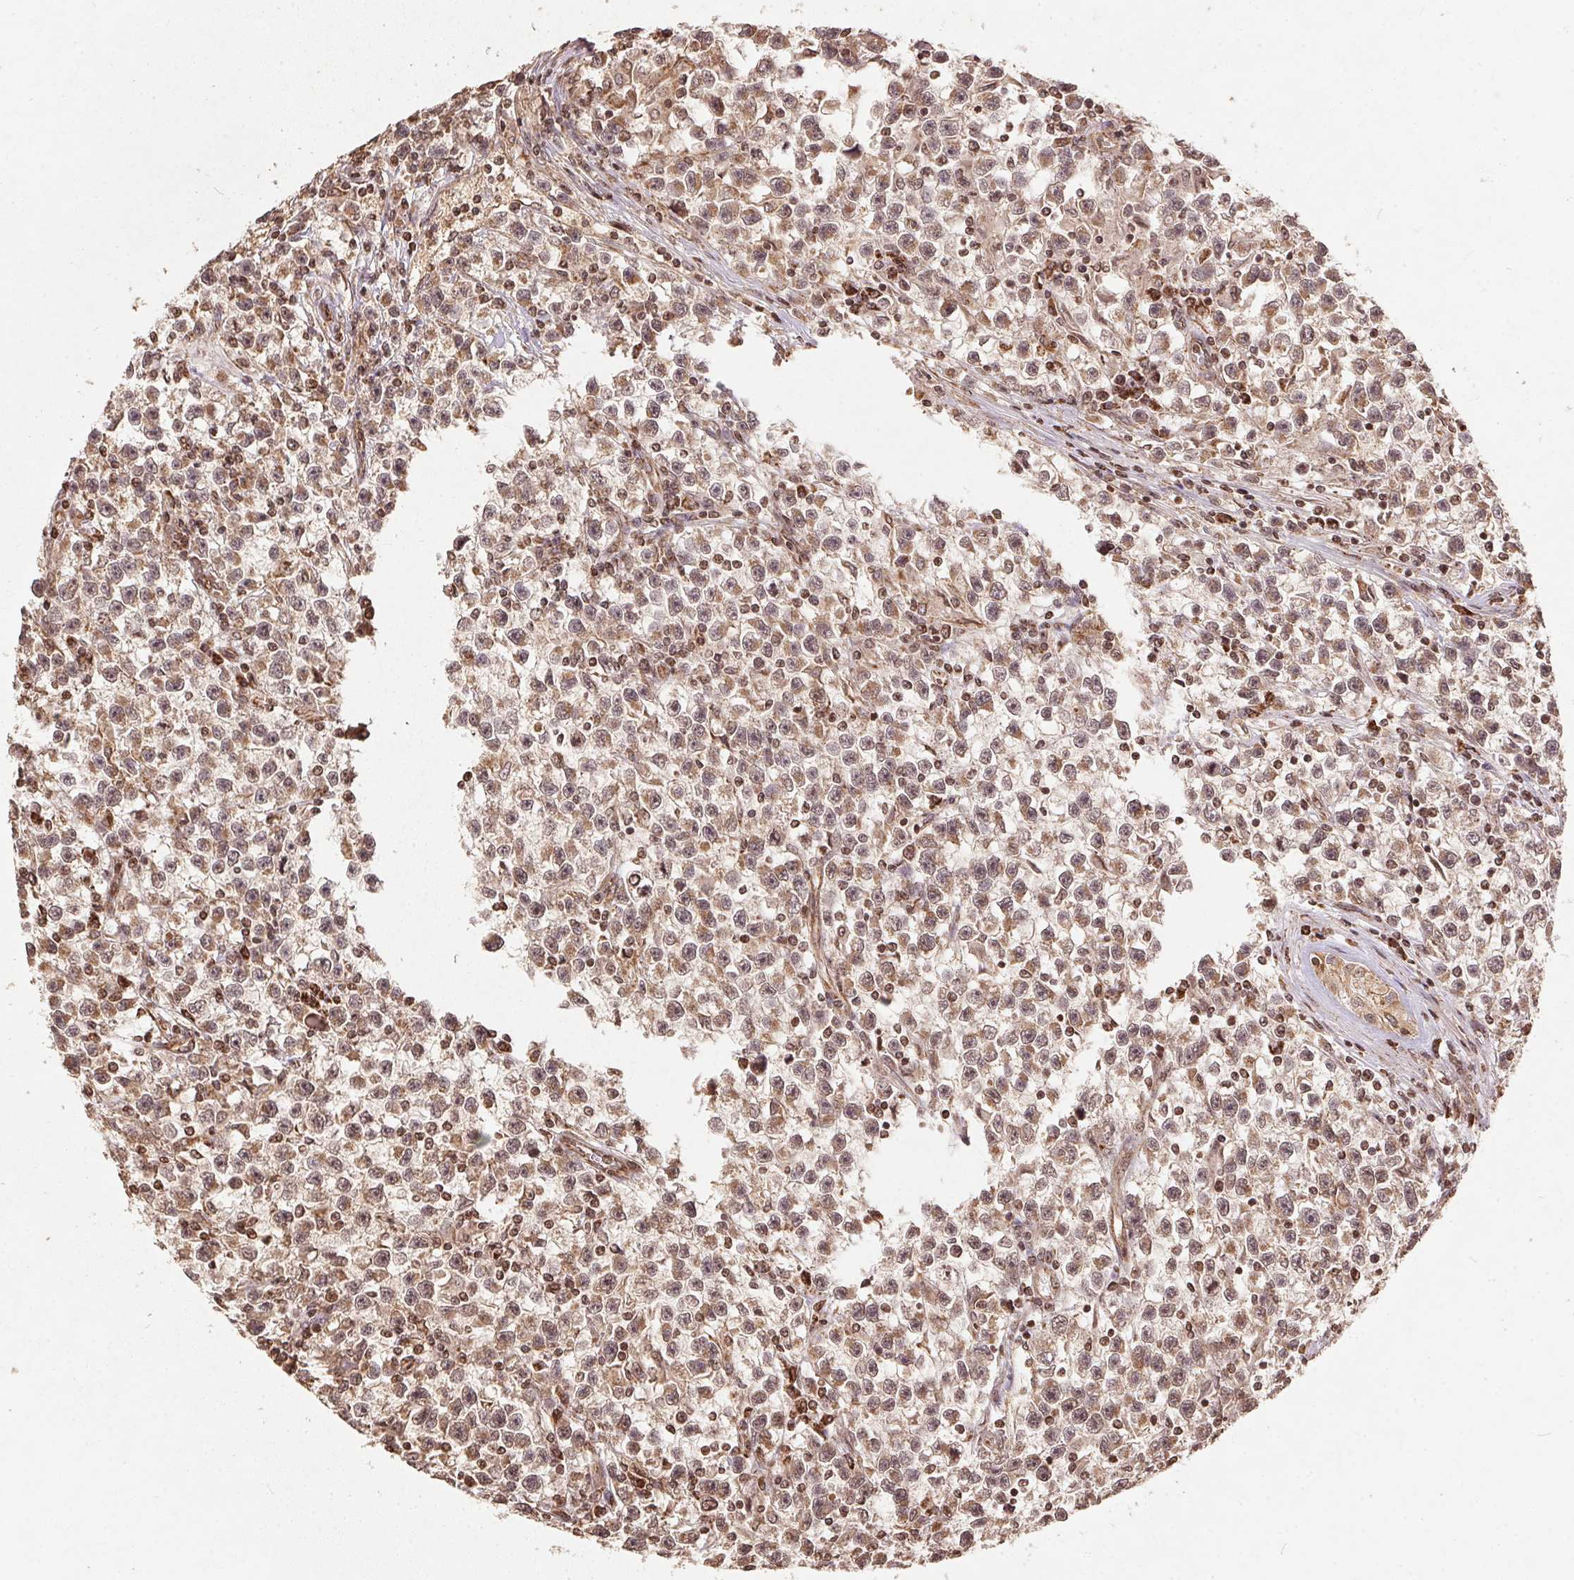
{"staining": {"intensity": "moderate", "quantity": ">75%", "location": "cytoplasmic/membranous"}, "tissue": "testis cancer", "cell_type": "Tumor cells", "image_type": "cancer", "snomed": [{"axis": "morphology", "description": "Seminoma, NOS"}, {"axis": "topography", "description": "Testis"}], "caption": "Immunohistochemical staining of testis cancer (seminoma) demonstrates medium levels of moderate cytoplasmic/membranous staining in about >75% of tumor cells.", "gene": "SPRED2", "patient": {"sex": "male", "age": 31}}